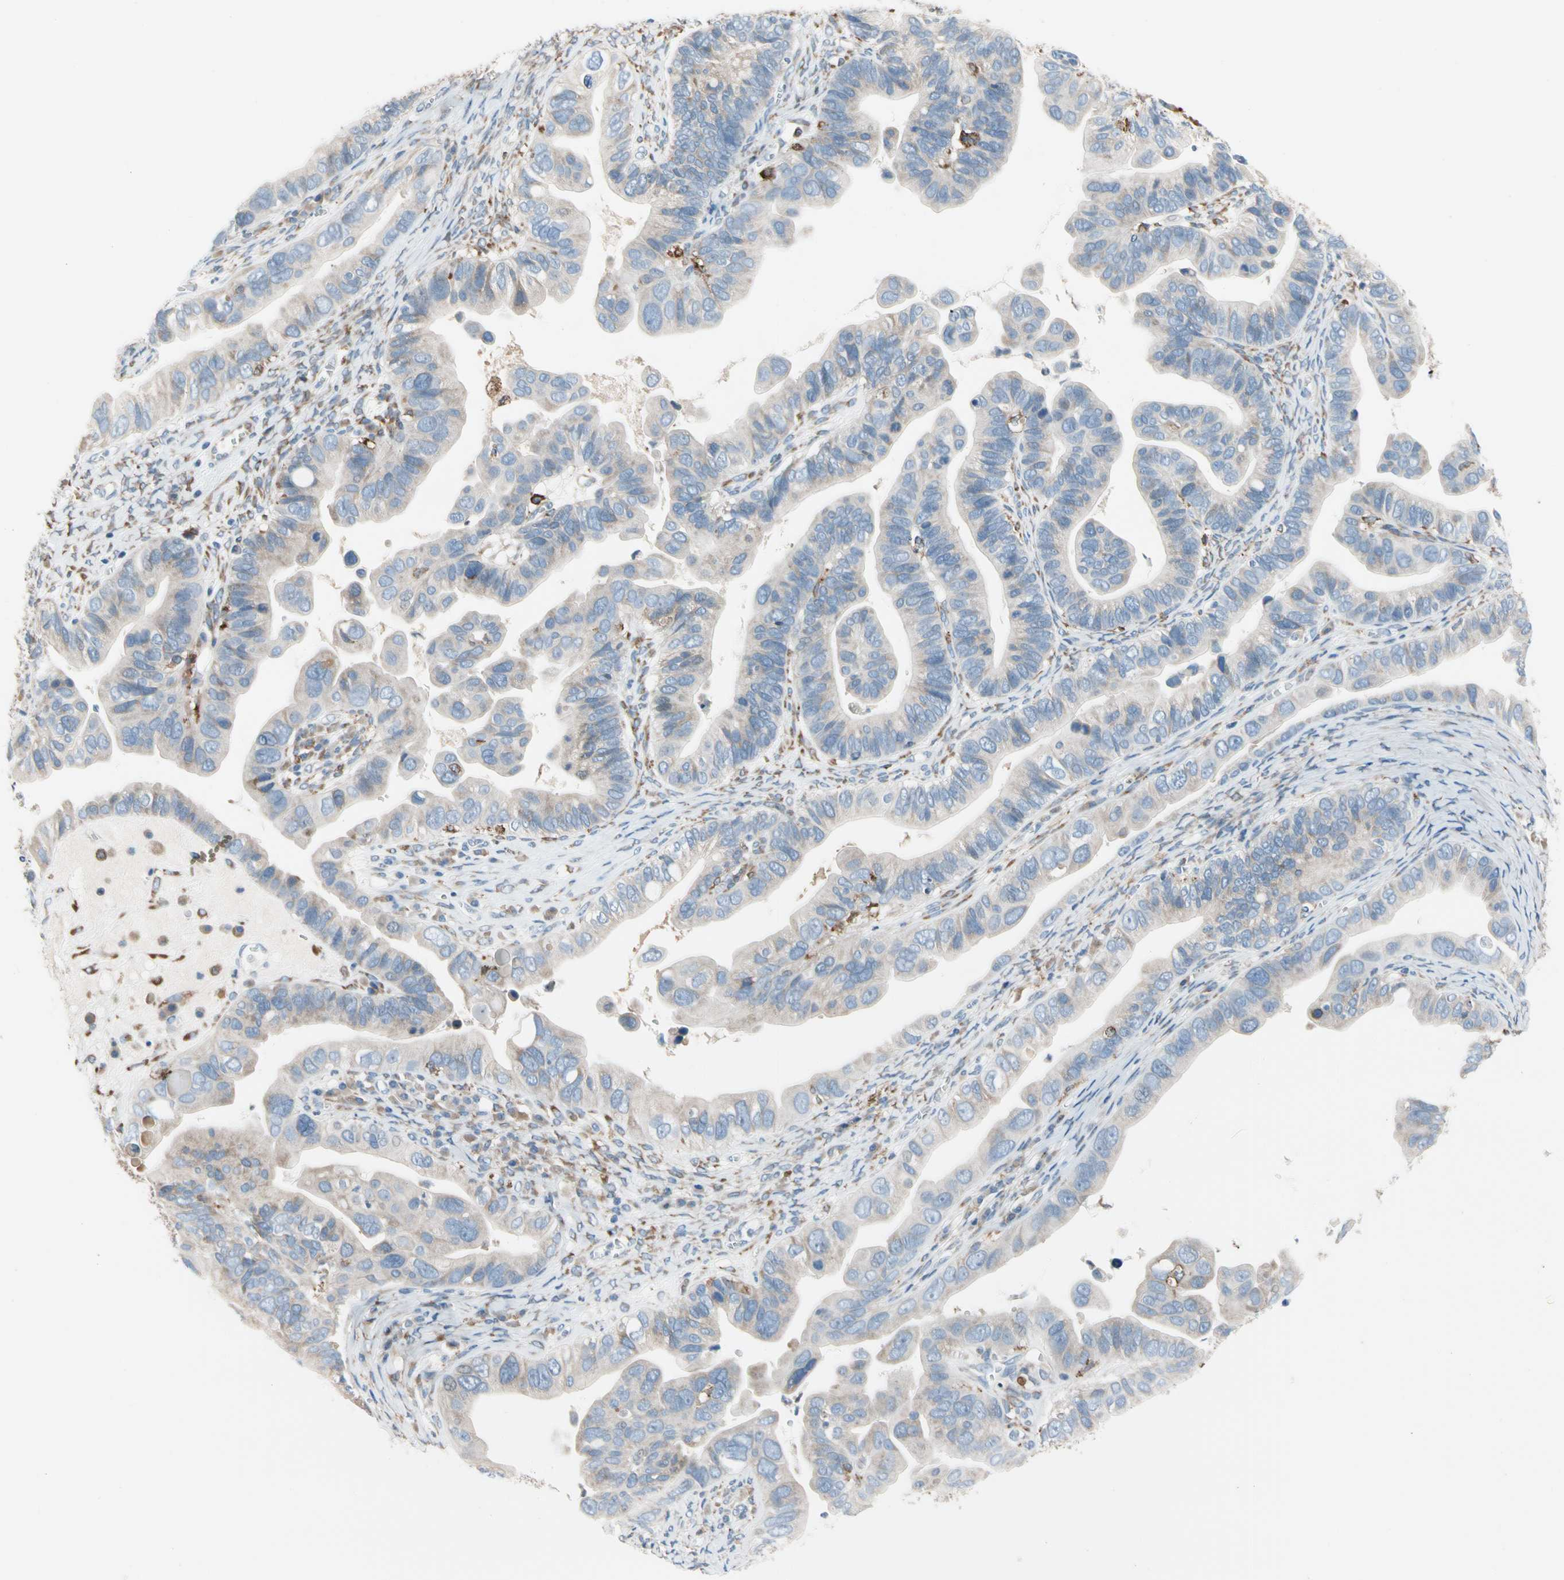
{"staining": {"intensity": "weak", "quantity": "<25%", "location": "cytoplasmic/membranous"}, "tissue": "ovarian cancer", "cell_type": "Tumor cells", "image_type": "cancer", "snomed": [{"axis": "morphology", "description": "Cystadenocarcinoma, serous, NOS"}, {"axis": "topography", "description": "Ovary"}], "caption": "This is a micrograph of immunohistochemistry staining of ovarian cancer (serous cystadenocarcinoma), which shows no staining in tumor cells.", "gene": "LRPAP1", "patient": {"sex": "female", "age": 56}}